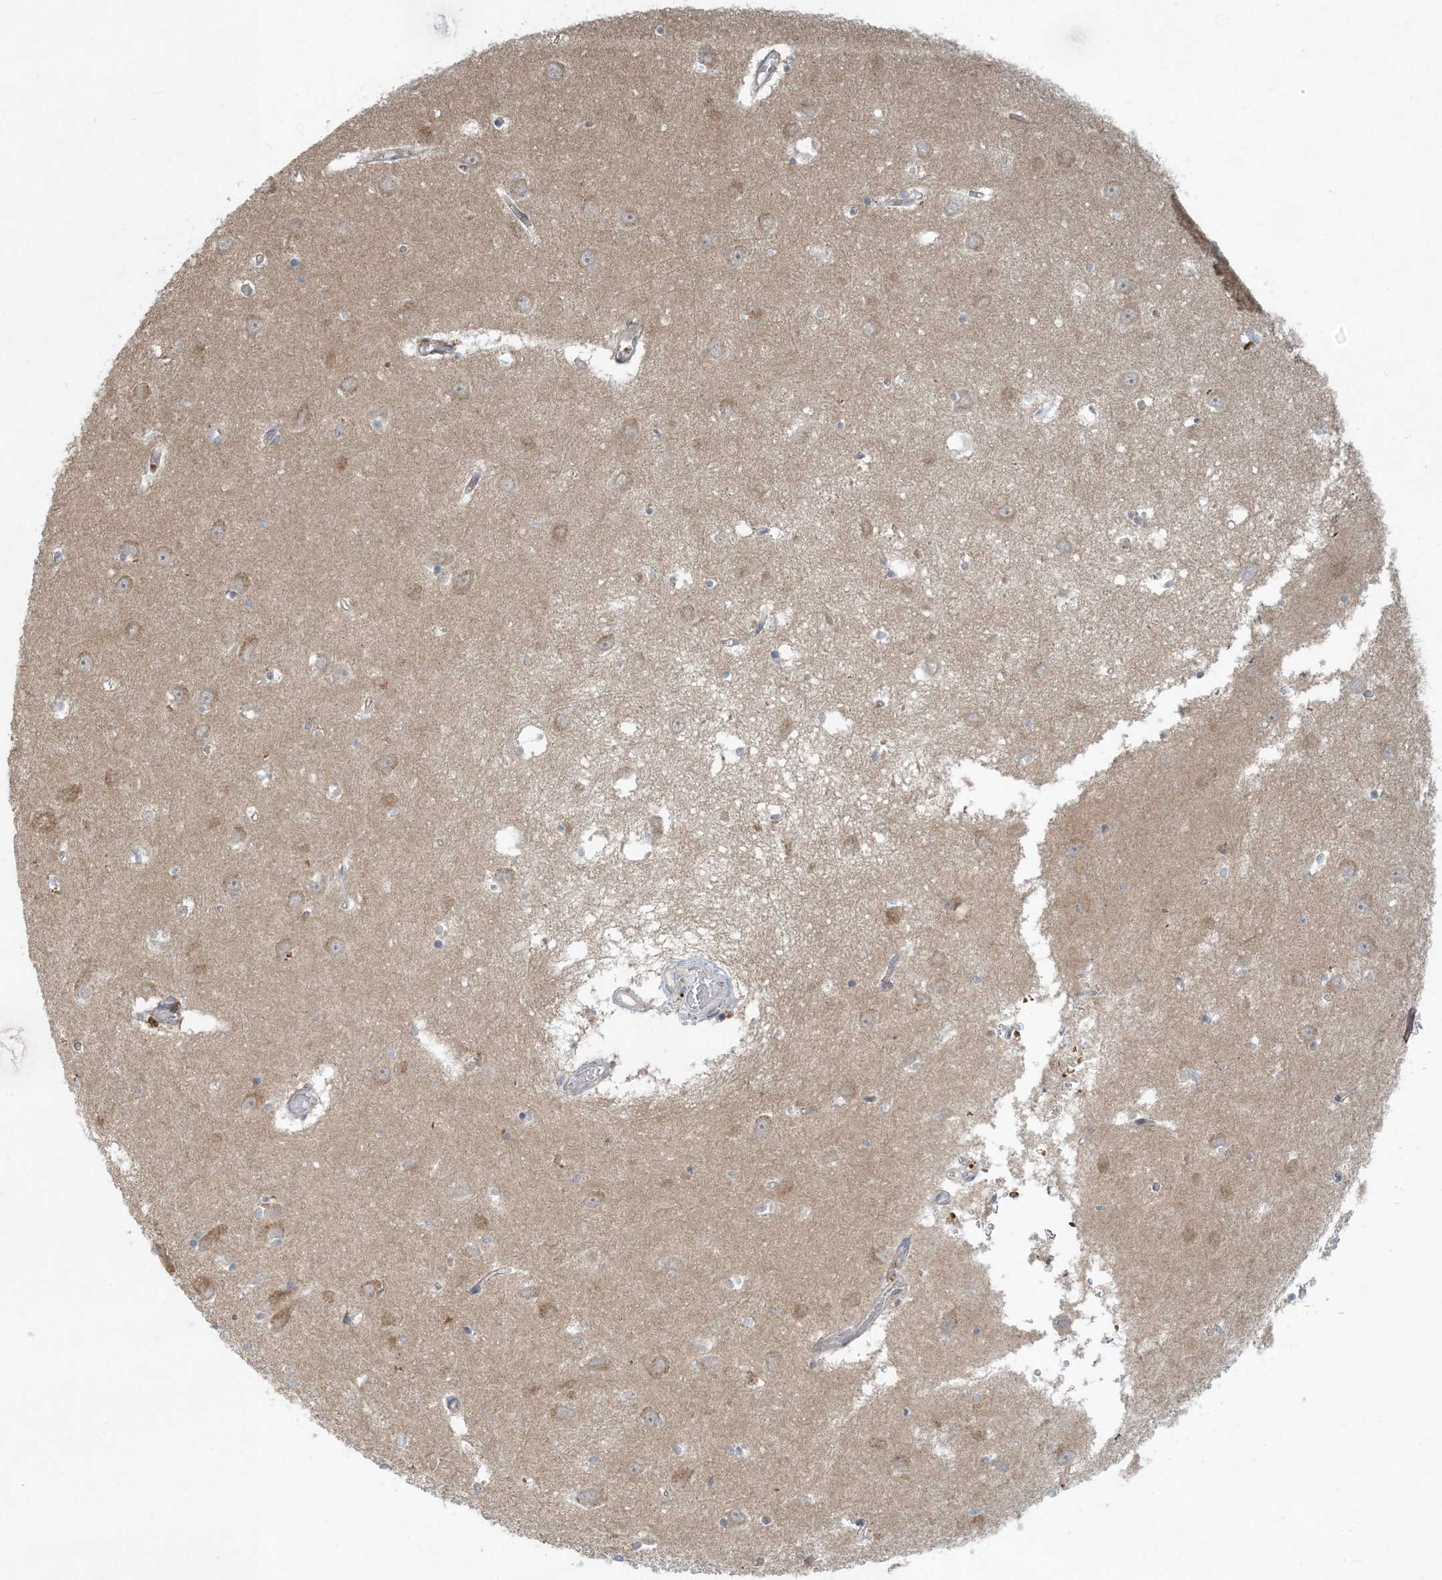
{"staining": {"intensity": "negative", "quantity": "none", "location": "none"}, "tissue": "hippocampus", "cell_type": "Glial cells", "image_type": "normal", "snomed": [{"axis": "morphology", "description": "Normal tissue, NOS"}, {"axis": "topography", "description": "Hippocampus"}], "caption": "This is an IHC micrograph of unremarkable hippocampus. There is no positivity in glial cells.", "gene": "CTDNEP1", "patient": {"sex": "male", "age": 70}}